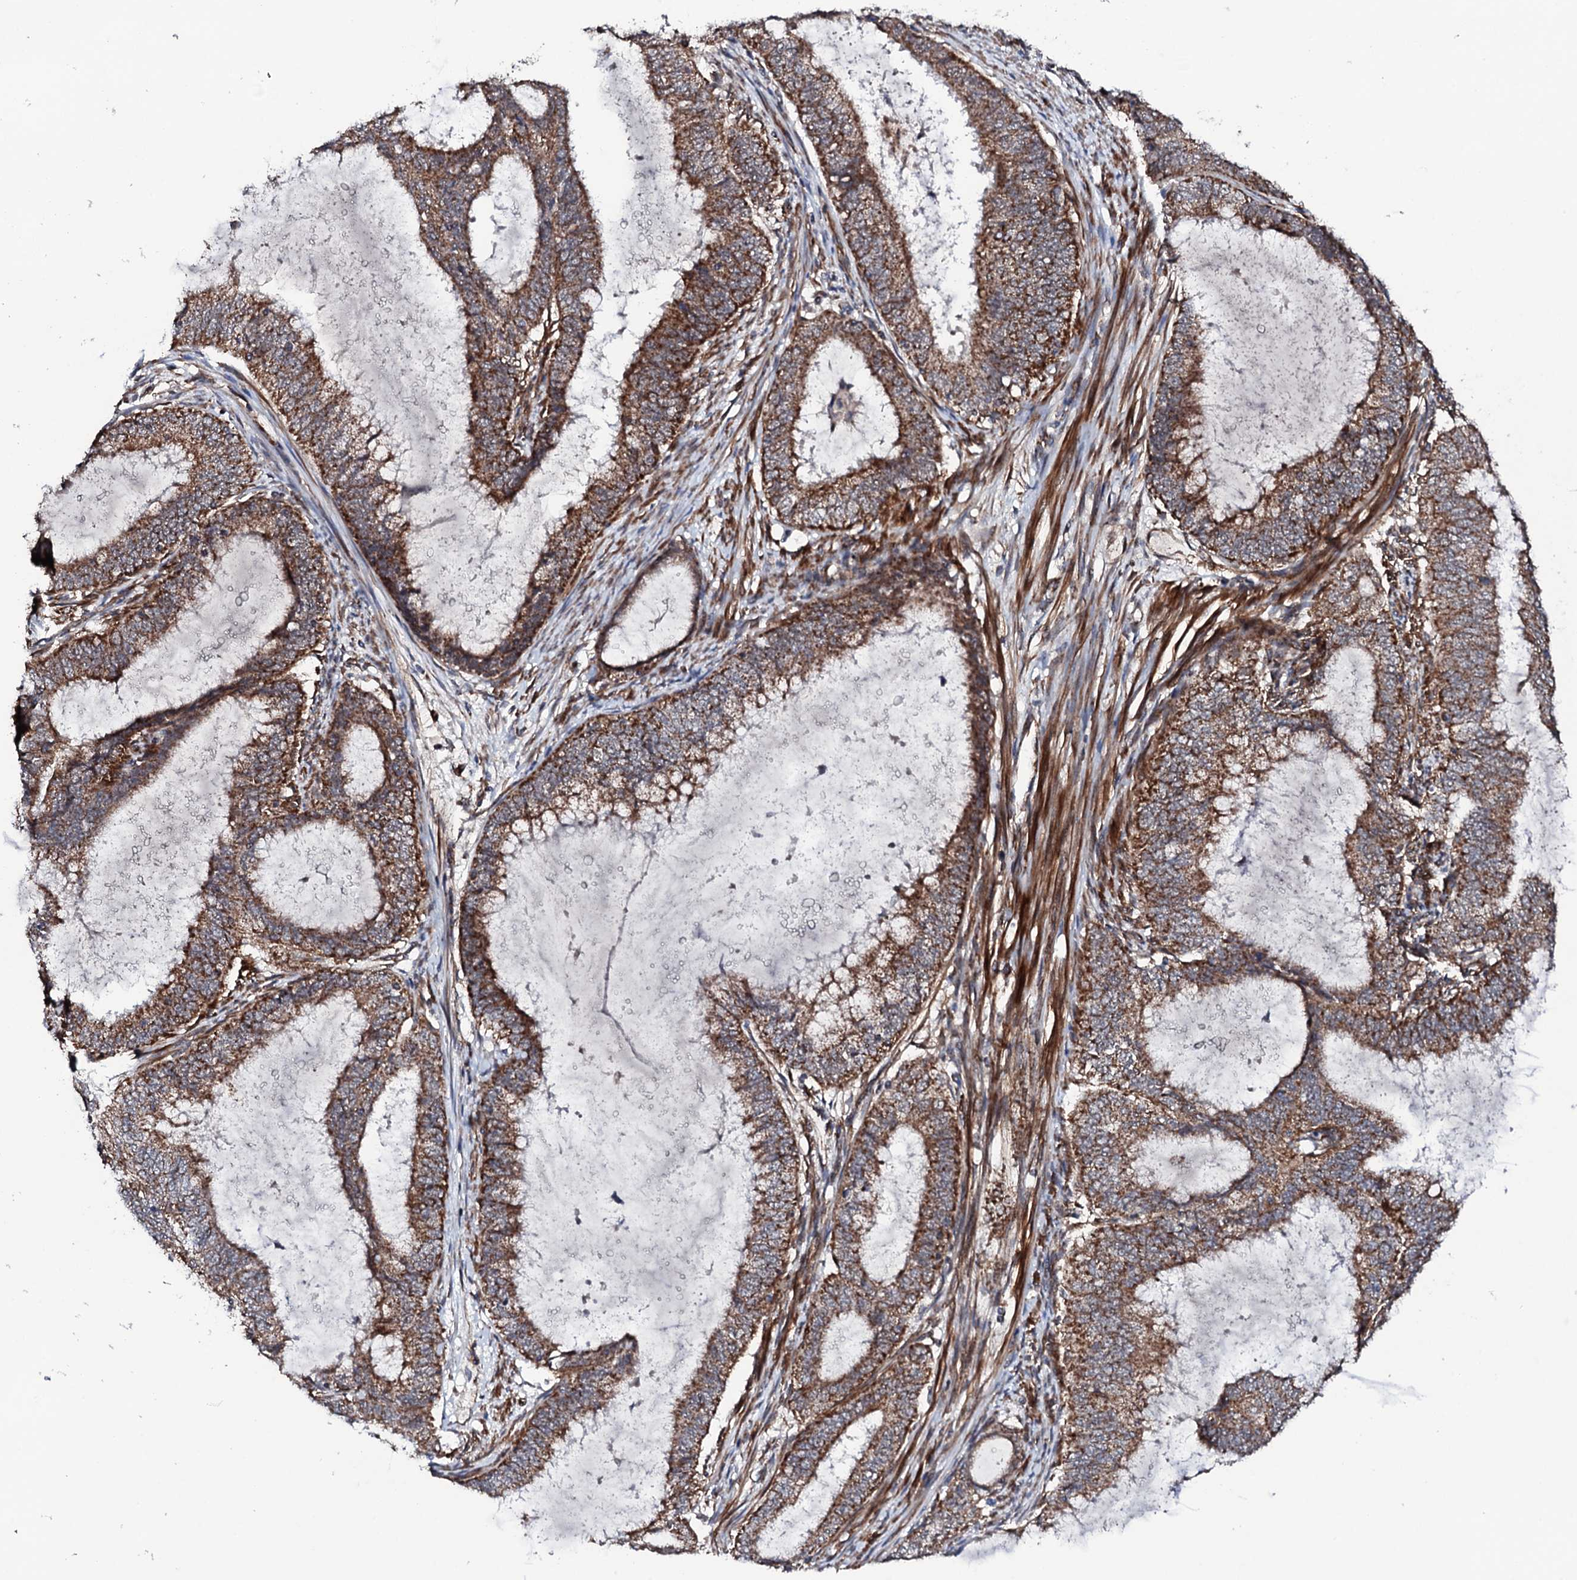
{"staining": {"intensity": "strong", "quantity": ">75%", "location": "cytoplasmic/membranous"}, "tissue": "endometrial cancer", "cell_type": "Tumor cells", "image_type": "cancer", "snomed": [{"axis": "morphology", "description": "Adenocarcinoma, NOS"}, {"axis": "topography", "description": "Endometrium"}], "caption": "Human endometrial cancer stained with a brown dye displays strong cytoplasmic/membranous positive expression in approximately >75% of tumor cells.", "gene": "MTIF3", "patient": {"sex": "female", "age": 51}}